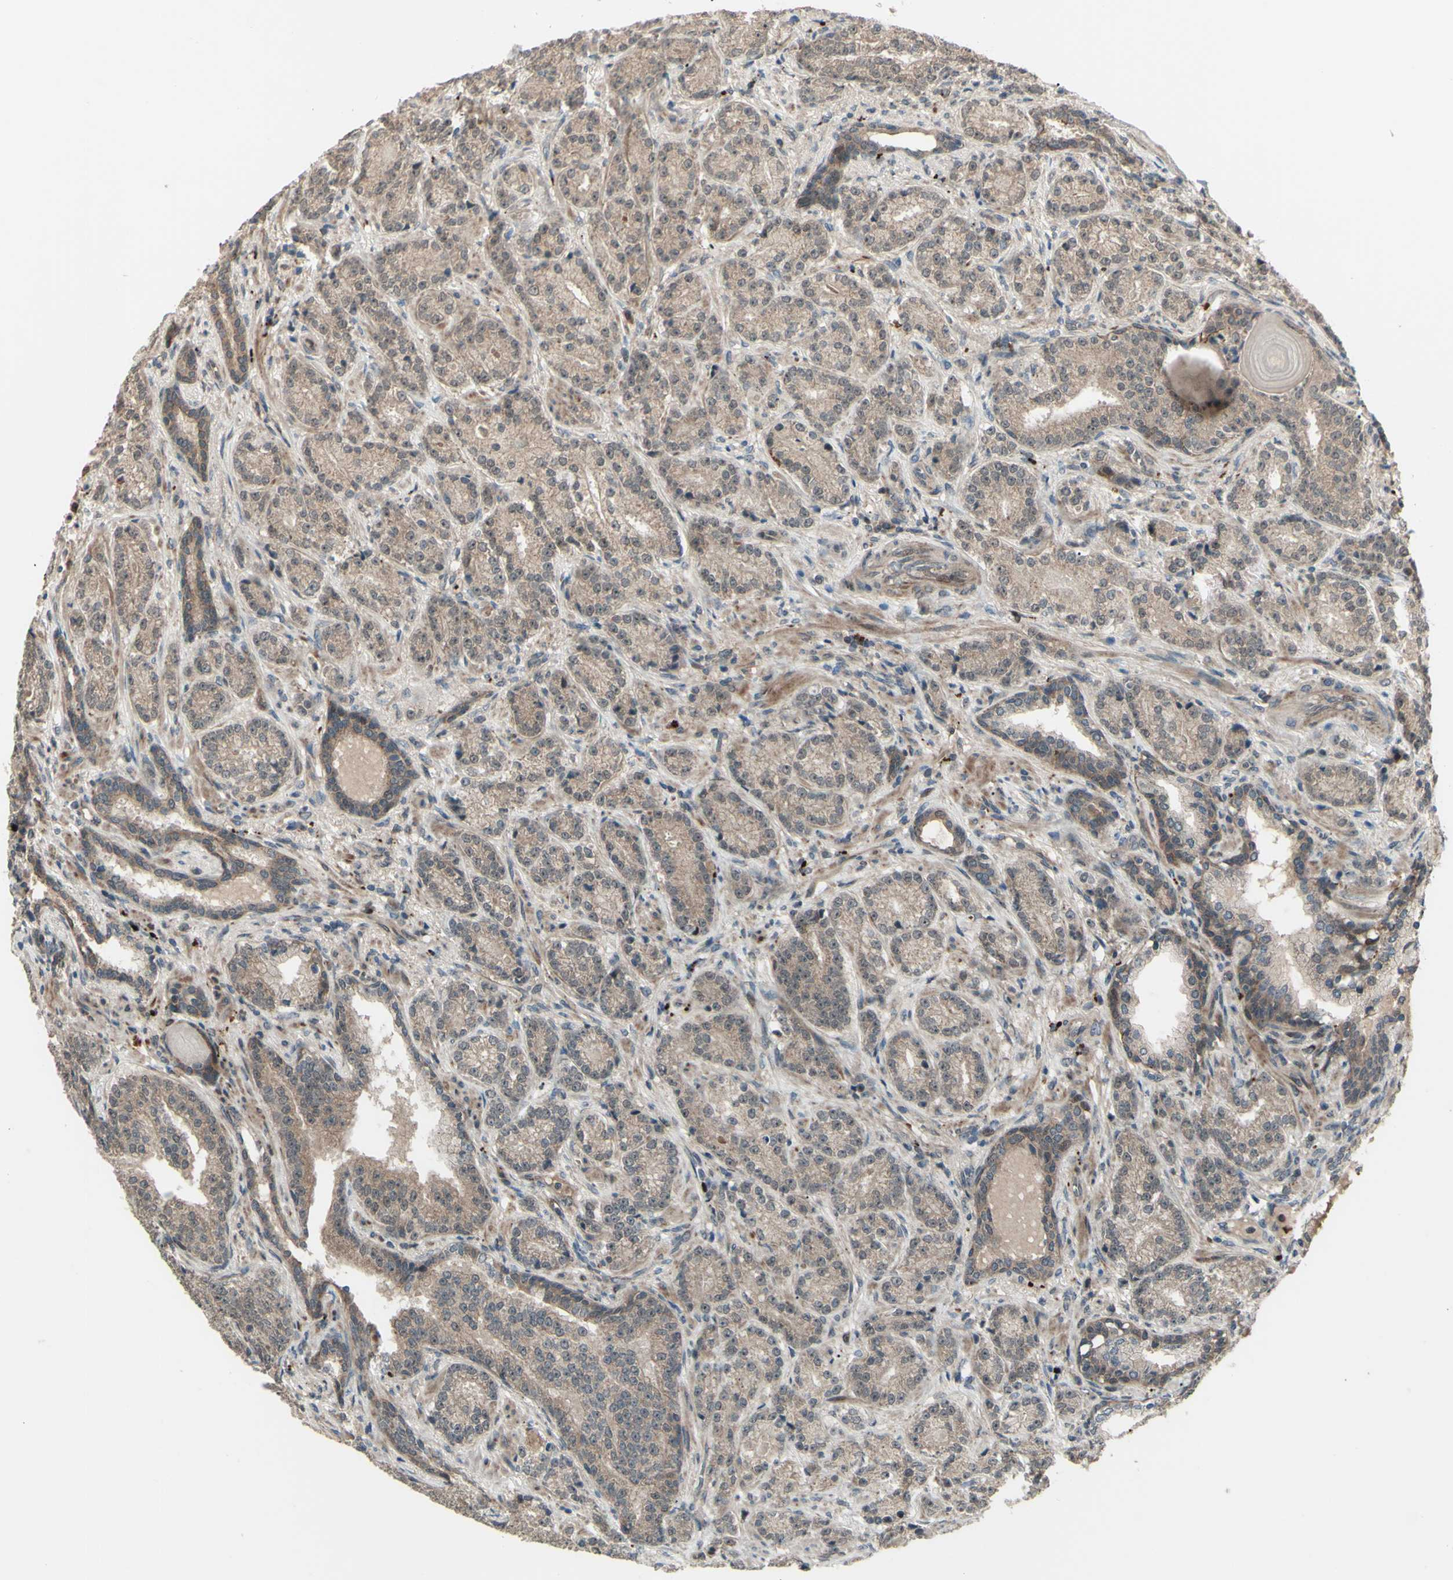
{"staining": {"intensity": "moderate", "quantity": ">75%", "location": "cytoplasmic/membranous"}, "tissue": "prostate cancer", "cell_type": "Tumor cells", "image_type": "cancer", "snomed": [{"axis": "morphology", "description": "Adenocarcinoma, High grade"}, {"axis": "topography", "description": "Prostate"}], "caption": "Approximately >75% of tumor cells in human prostate cancer reveal moderate cytoplasmic/membranous protein positivity as visualized by brown immunohistochemical staining.", "gene": "MLF2", "patient": {"sex": "male", "age": 61}}